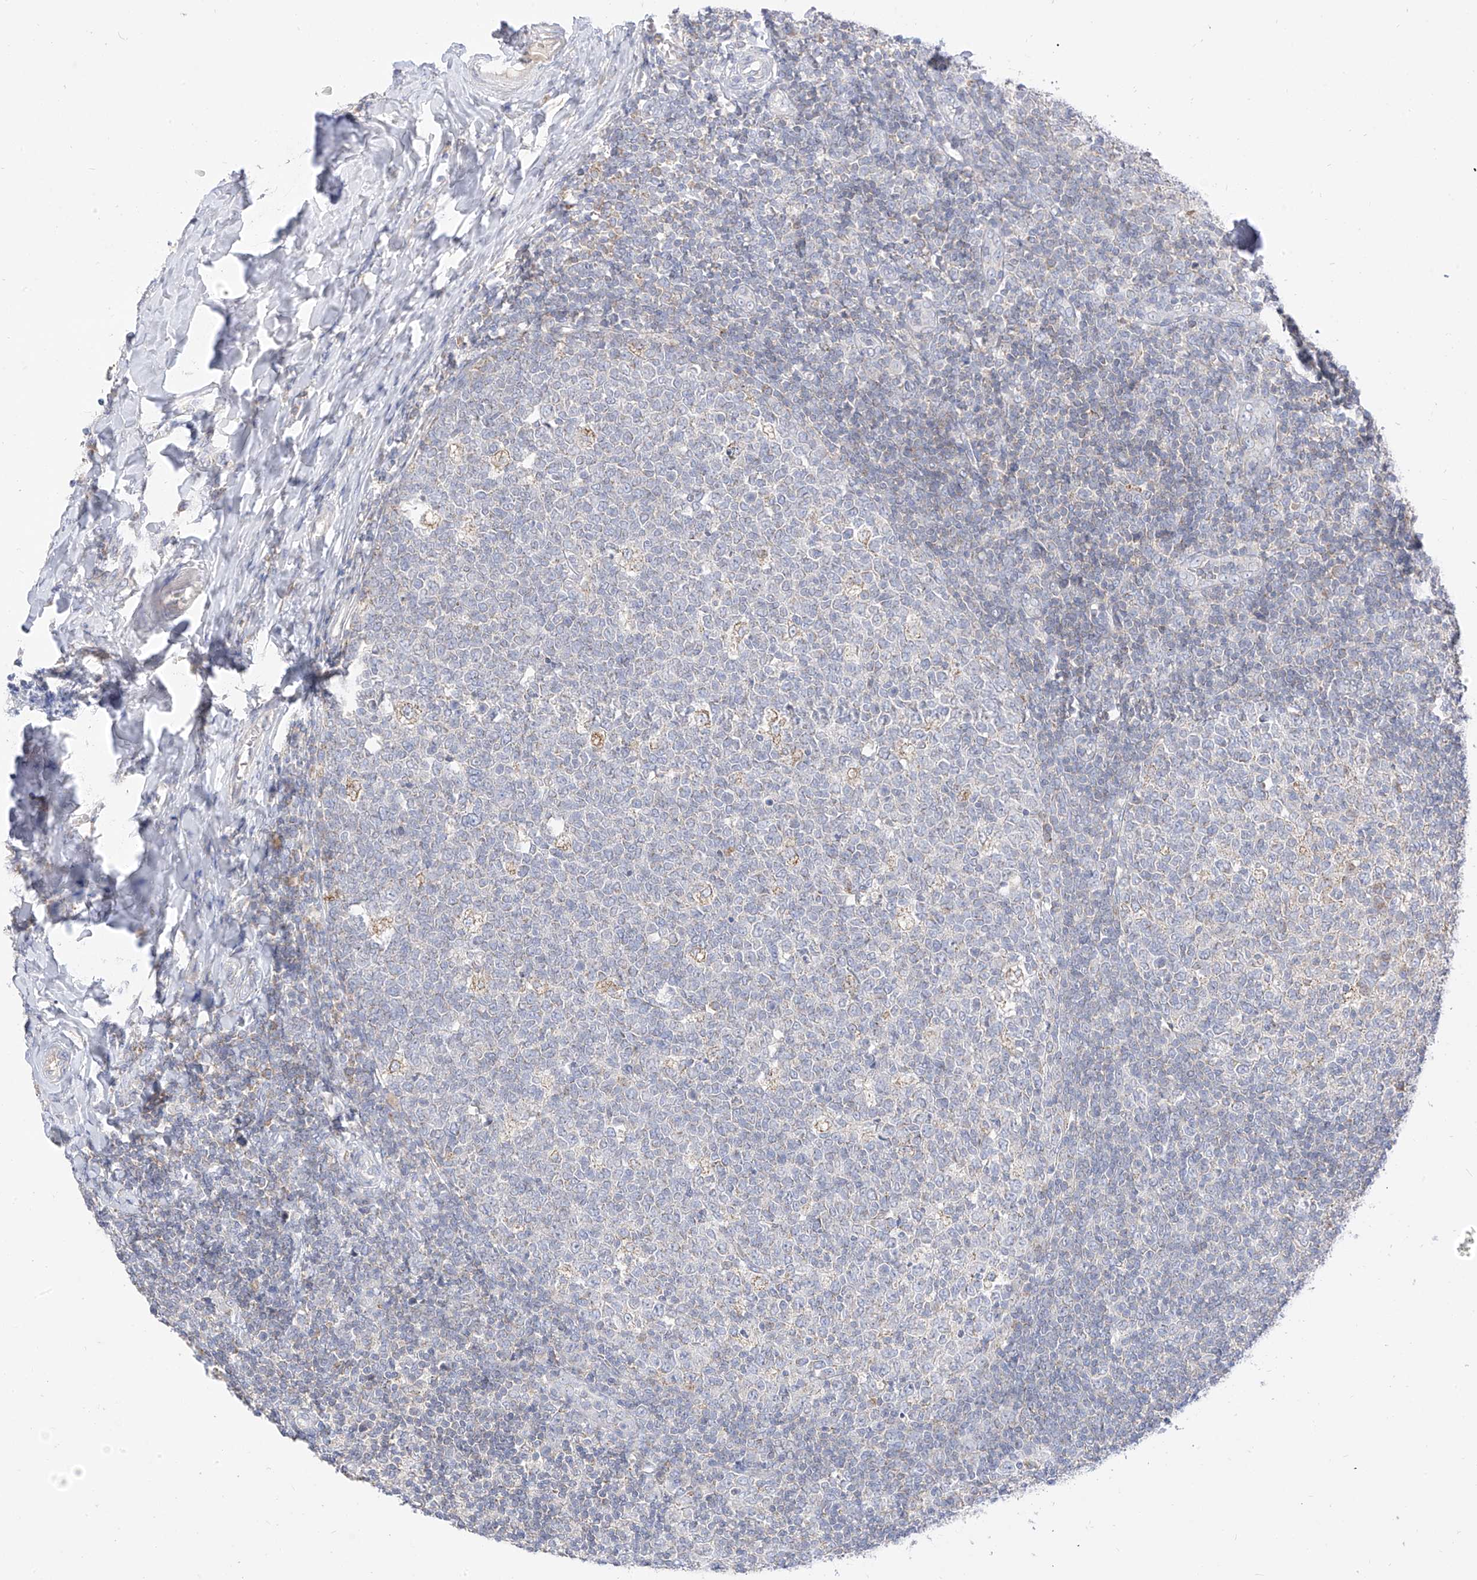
{"staining": {"intensity": "weak", "quantity": "<25%", "location": "cytoplasmic/membranous"}, "tissue": "tonsil", "cell_type": "Germinal center cells", "image_type": "normal", "snomed": [{"axis": "morphology", "description": "Normal tissue, NOS"}, {"axis": "topography", "description": "Tonsil"}], "caption": "Immunohistochemistry image of benign human tonsil stained for a protein (brown), which exhibits no staining in germinal center cells. The staining is performed using DAB (3,3'-diaminobenzidine) brown chromogen with nuclei counter-stained in using hematoxylin.", "gene": "RASA2", "patient": {"sex": "female", "age": 19}}